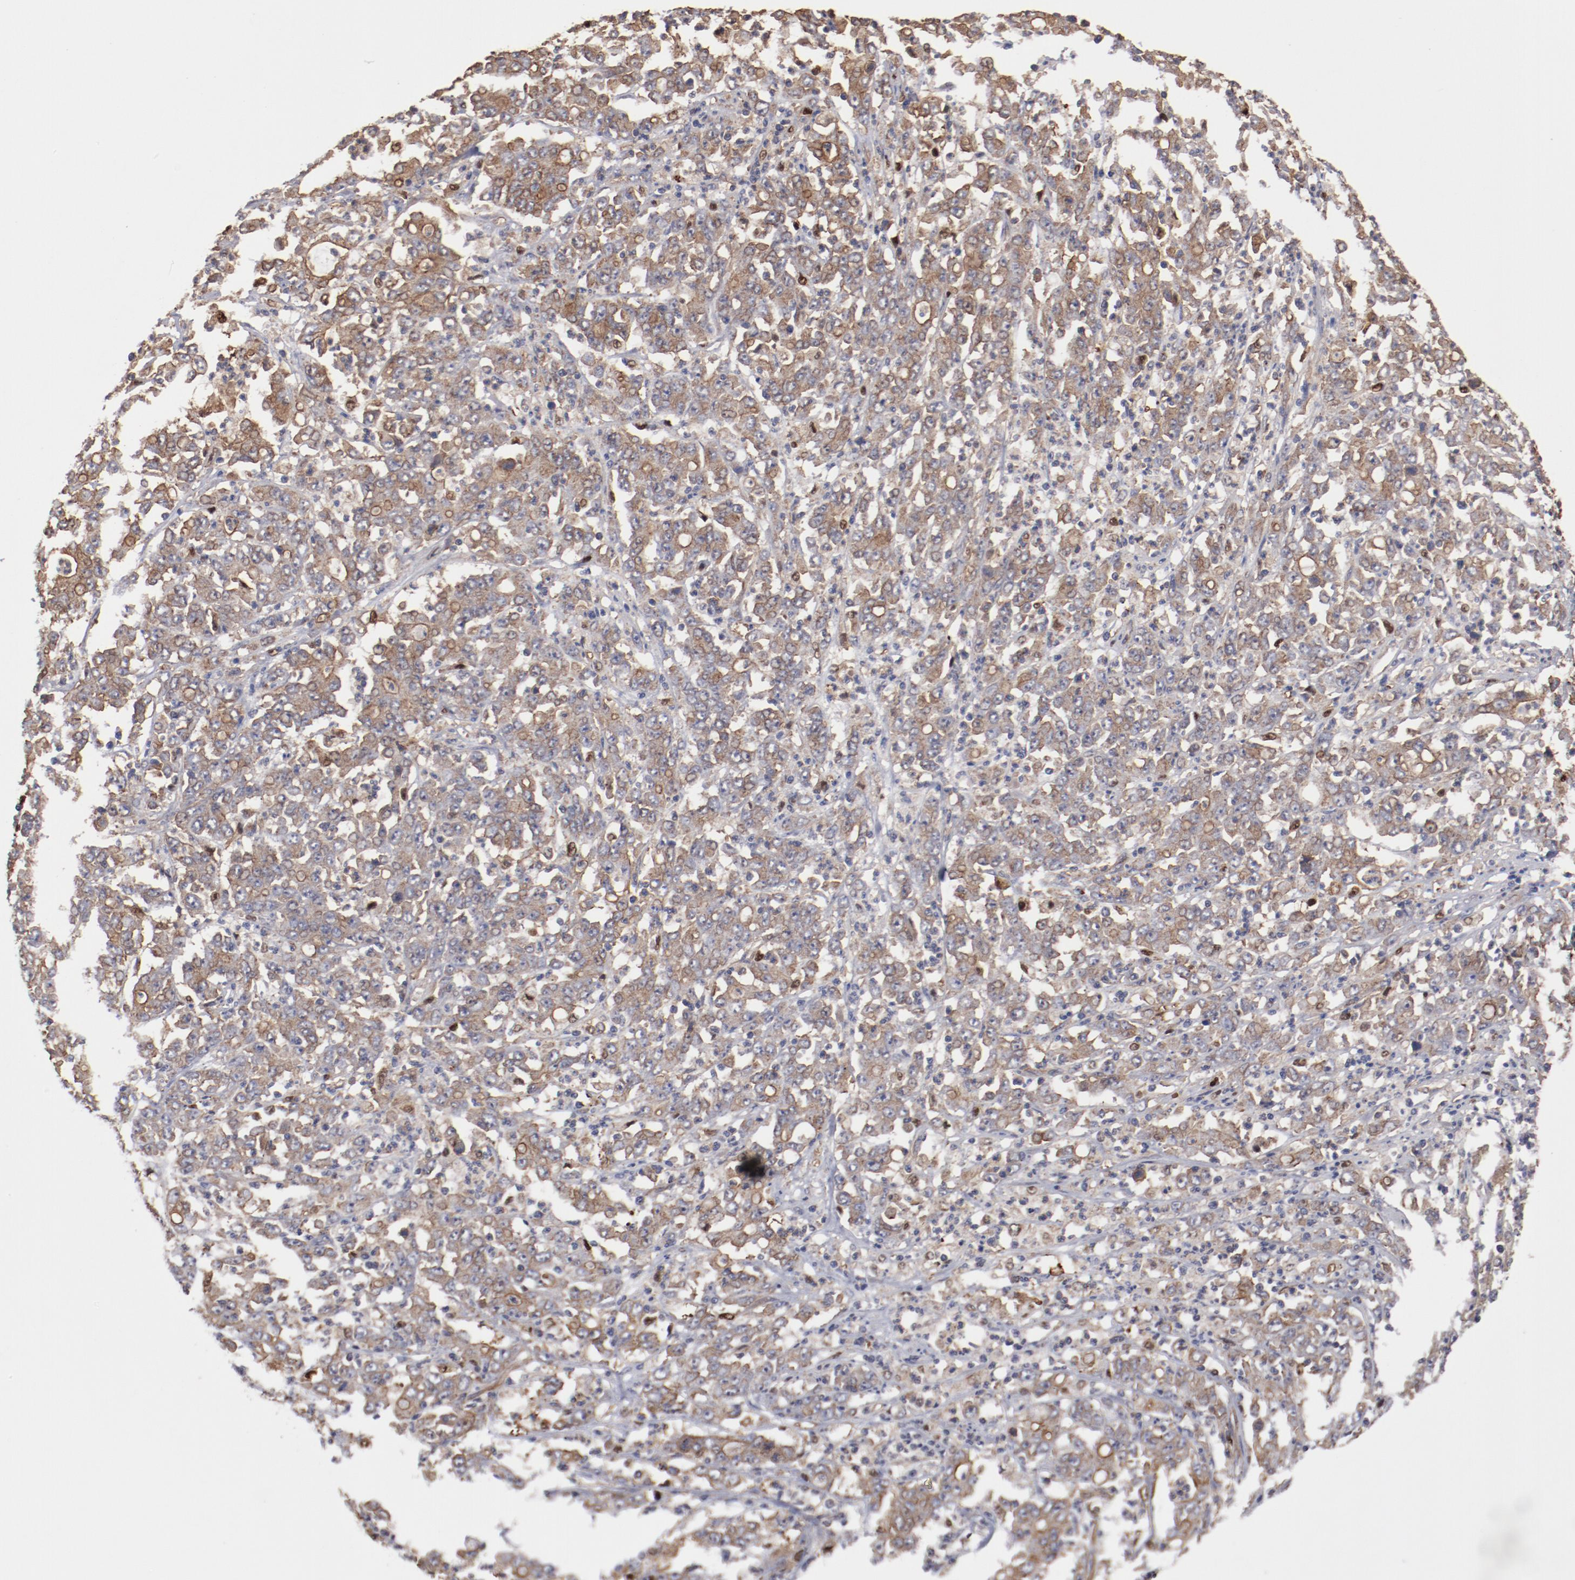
{"staining": {"intensity": "moderate", "quantity": ">75%", "location": "cytoplasmic/membranous"}, "tissue": "stomach cancer", "cell_type": "Tumor cells", "image_type": "cancer", "snomed": [{"axis": "morphology", "description": "Adenocarcinoma, NOS"}, {"axis": "topography", "description": "Stomach, lower"}], "caption": "DAB (3,3'-diaminobenzidine) immunohistochemical staining of adenocarcinoma (stomach) displays moderate cytoplasmic/membranous protein staining in approximately >75% of tumor cells.", "gene": "DNAAF2", "patient": {"sex": "female", "age": 71}}